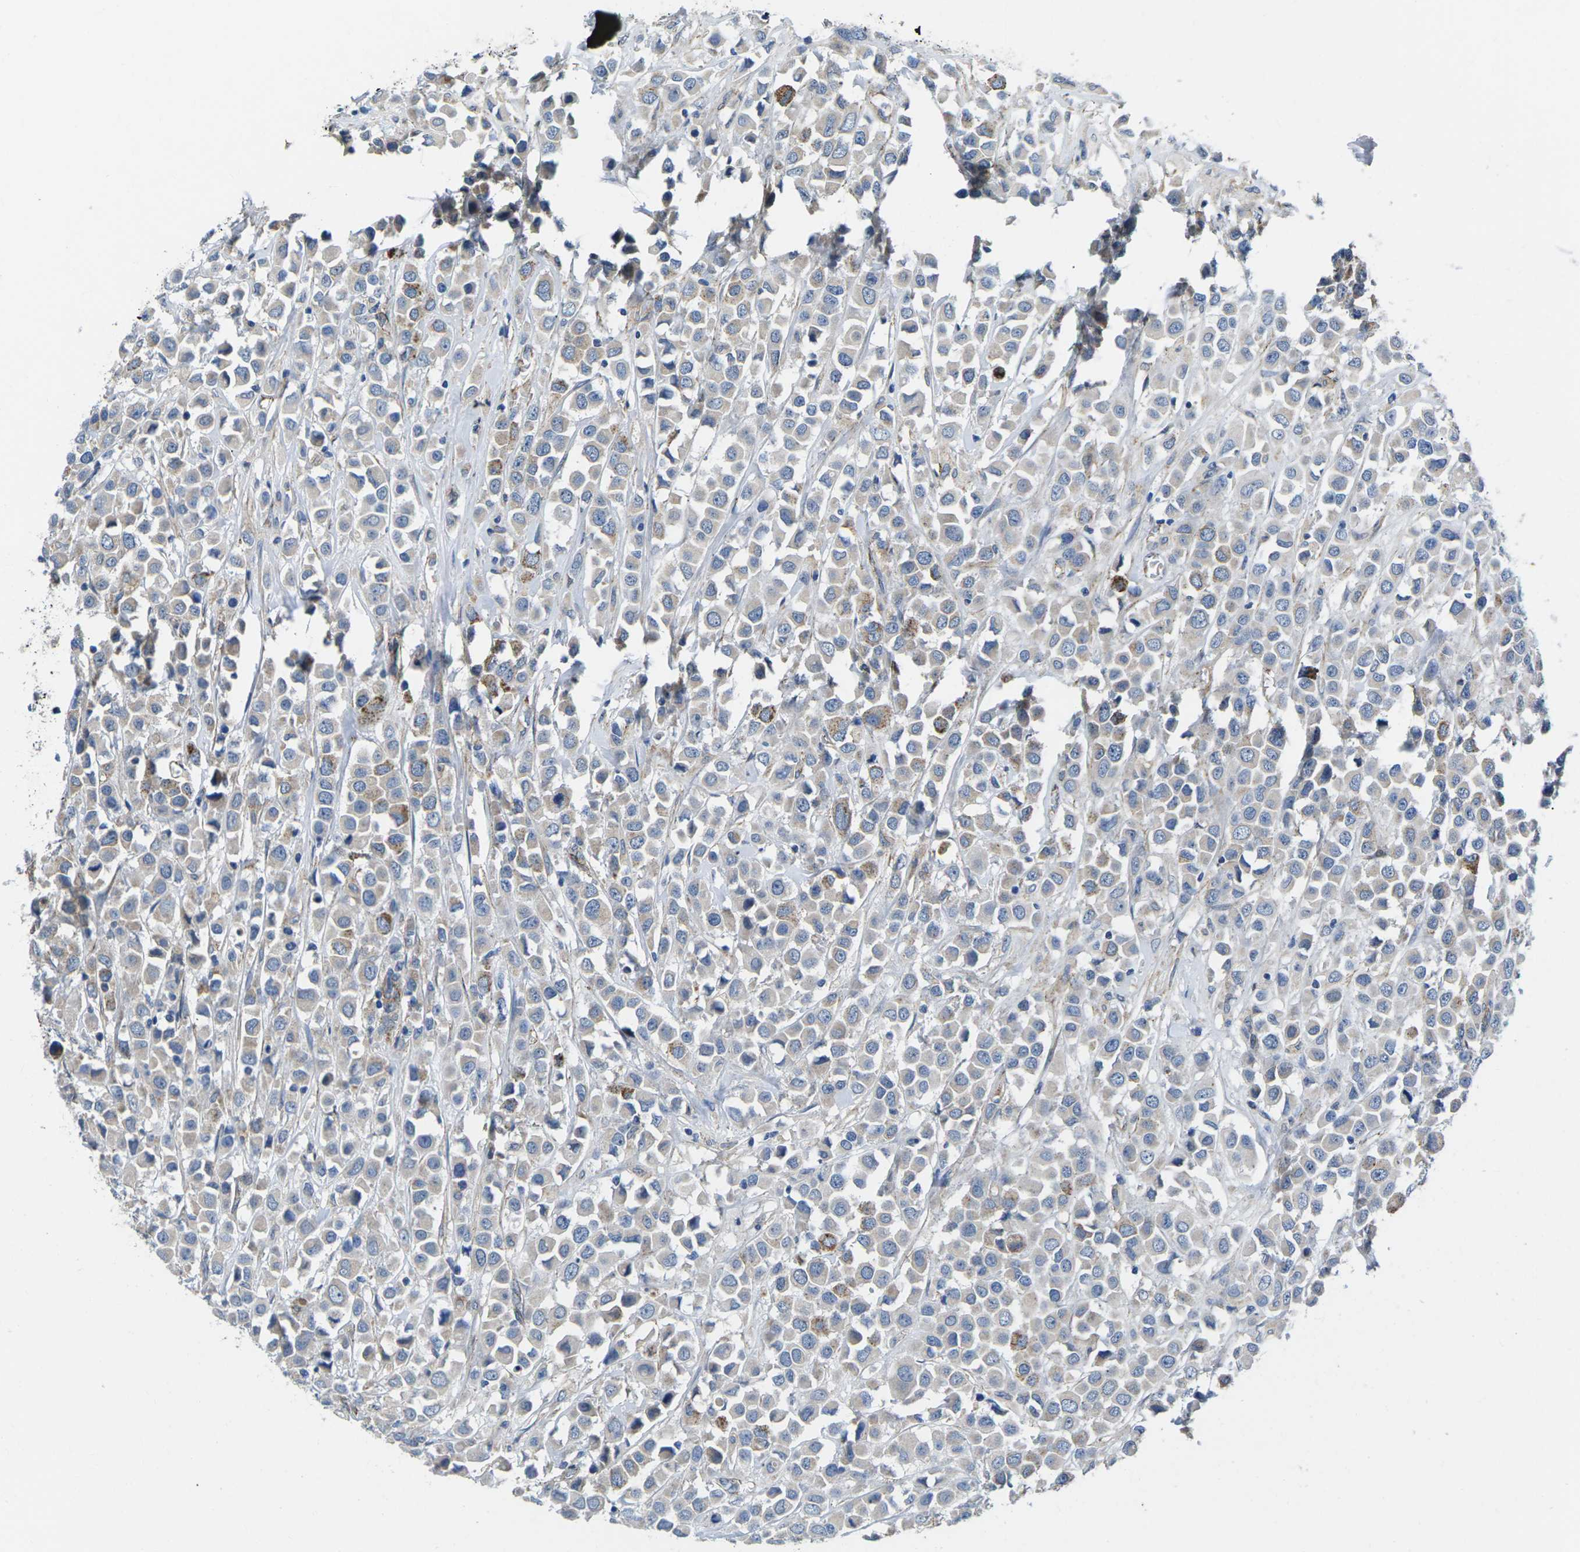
{"staining": {"intensity": "moderate", "quantity": "<25%", "location": "cytoplasmic/membranous"}, "tissue": "breast cancer", "cell_type": "Tumor cells", "image_type": "cancer", "snomed": [{"axis": "morphology", "description": "Duct carcinoma"}, {"axis": "topography", "description": "Breast"}], "caption": "Immunohistochemistry (IHC) (DAB (3,3'-diaminobenzidine)) staining of breast cancer exhibits moderate cytoplasmic/membranous protein staining in about <25% of tumor cells. (brown staining indicates protein expression, while blue staining denotes nuclei).", "gene": "CTNND1", "patient": {"sex": "female", "age": 61}}